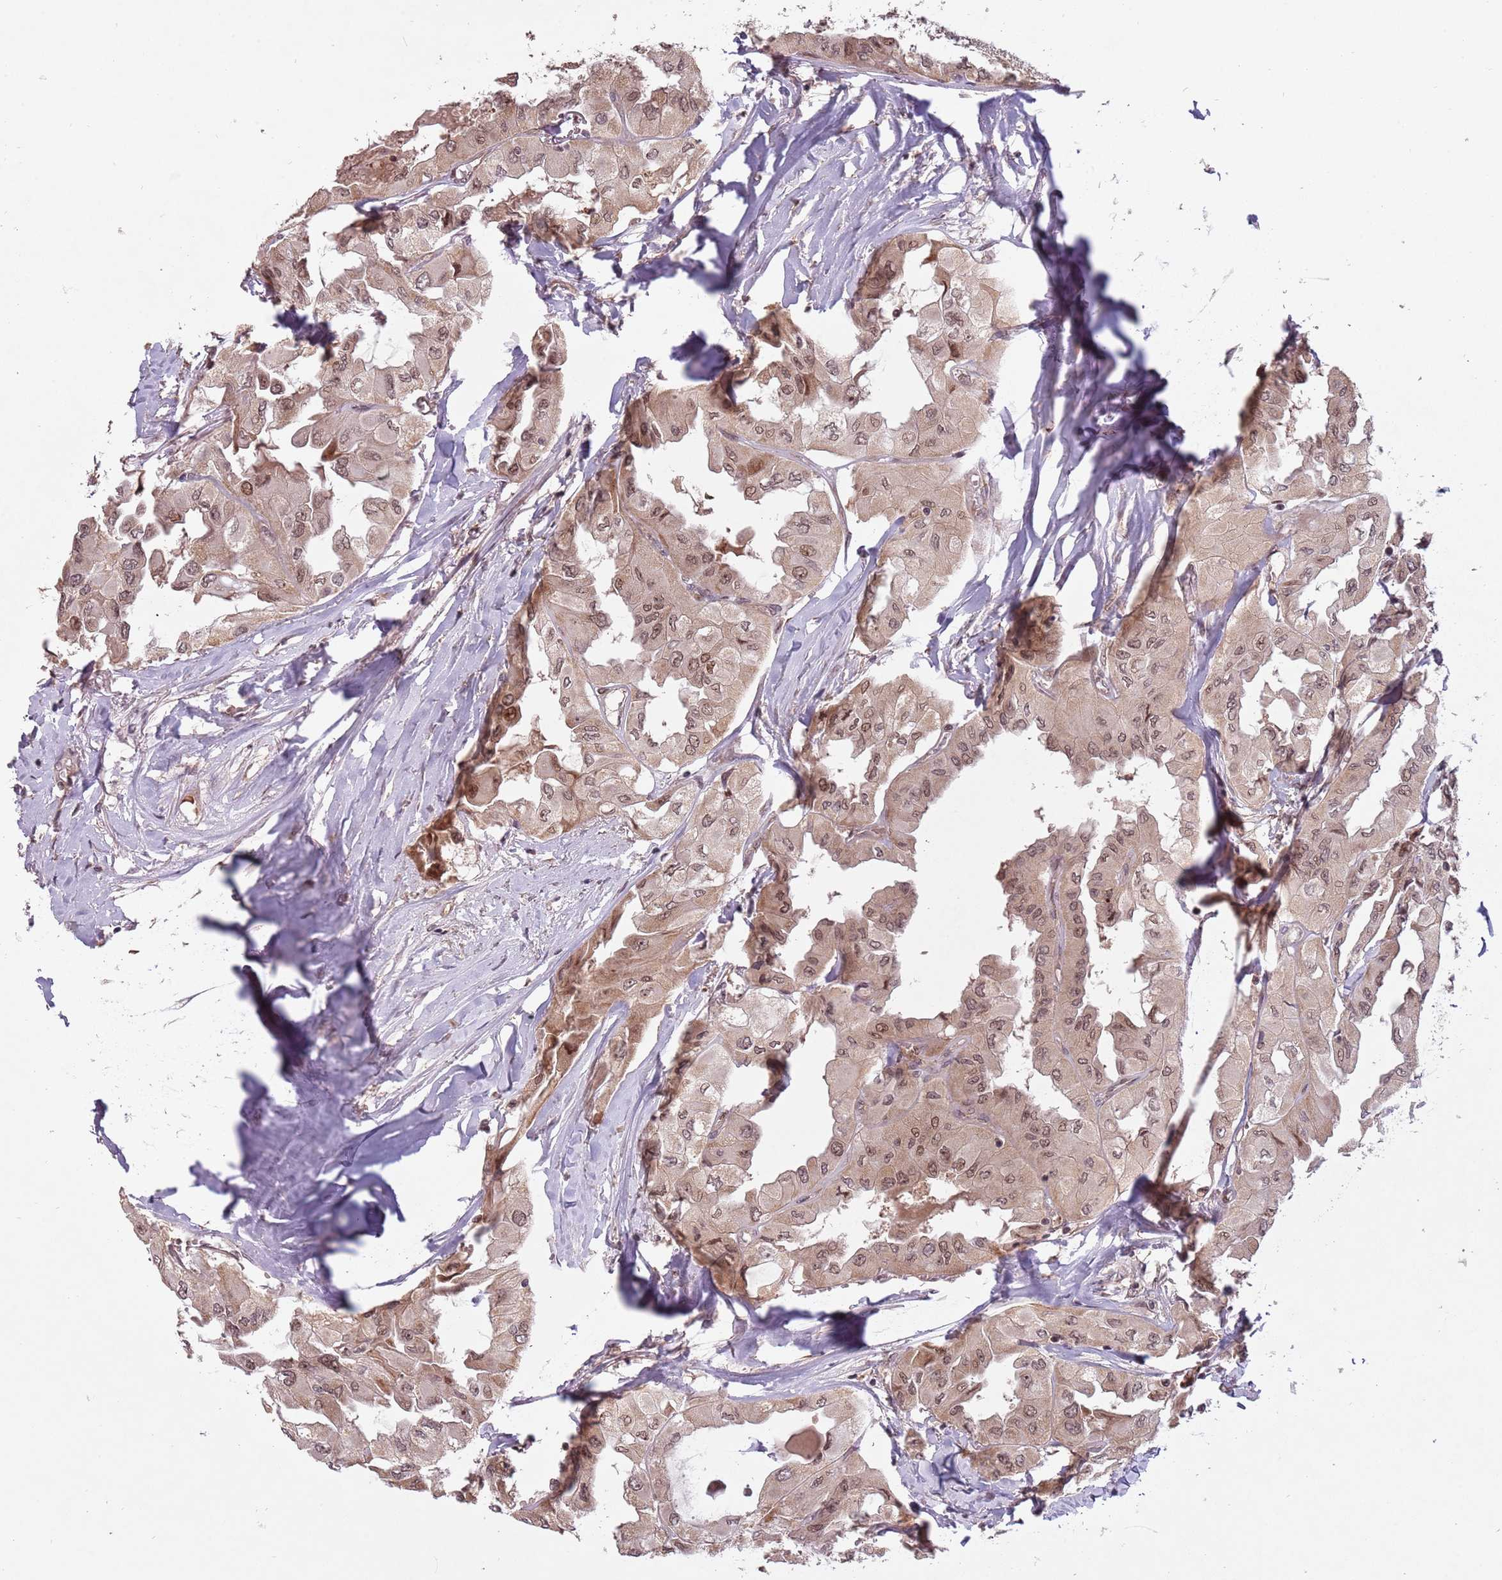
{"staining": {"intensity": "moderate", "quantity": ">75%", "location": "cytoplasmic/membranous,nuclear"}, "tissue": "thyroid cancer", "cell_type": "Tumor cells", "image_type": "cancer", "snomed": [{"axis": "morphology", "description": "Normal tissue, NOS"}, {"axis": "morphology", "description": "Papillary adenocarcinoma, NOS"}, {"axis": "topography", "description": "Thyroid gland"}], "caption": "High-magnification brightfield microscopy of thyroid cancer stained with DAB (brown) and counterstained with hematoxylin (blue). tumor cells exhibit moderate cytoplasmic/membranous and nuclear expression is appreciated in approximately>75% of cells.", "gene": "SUDS3", "patient": {"sex": "female", "age": 59}}